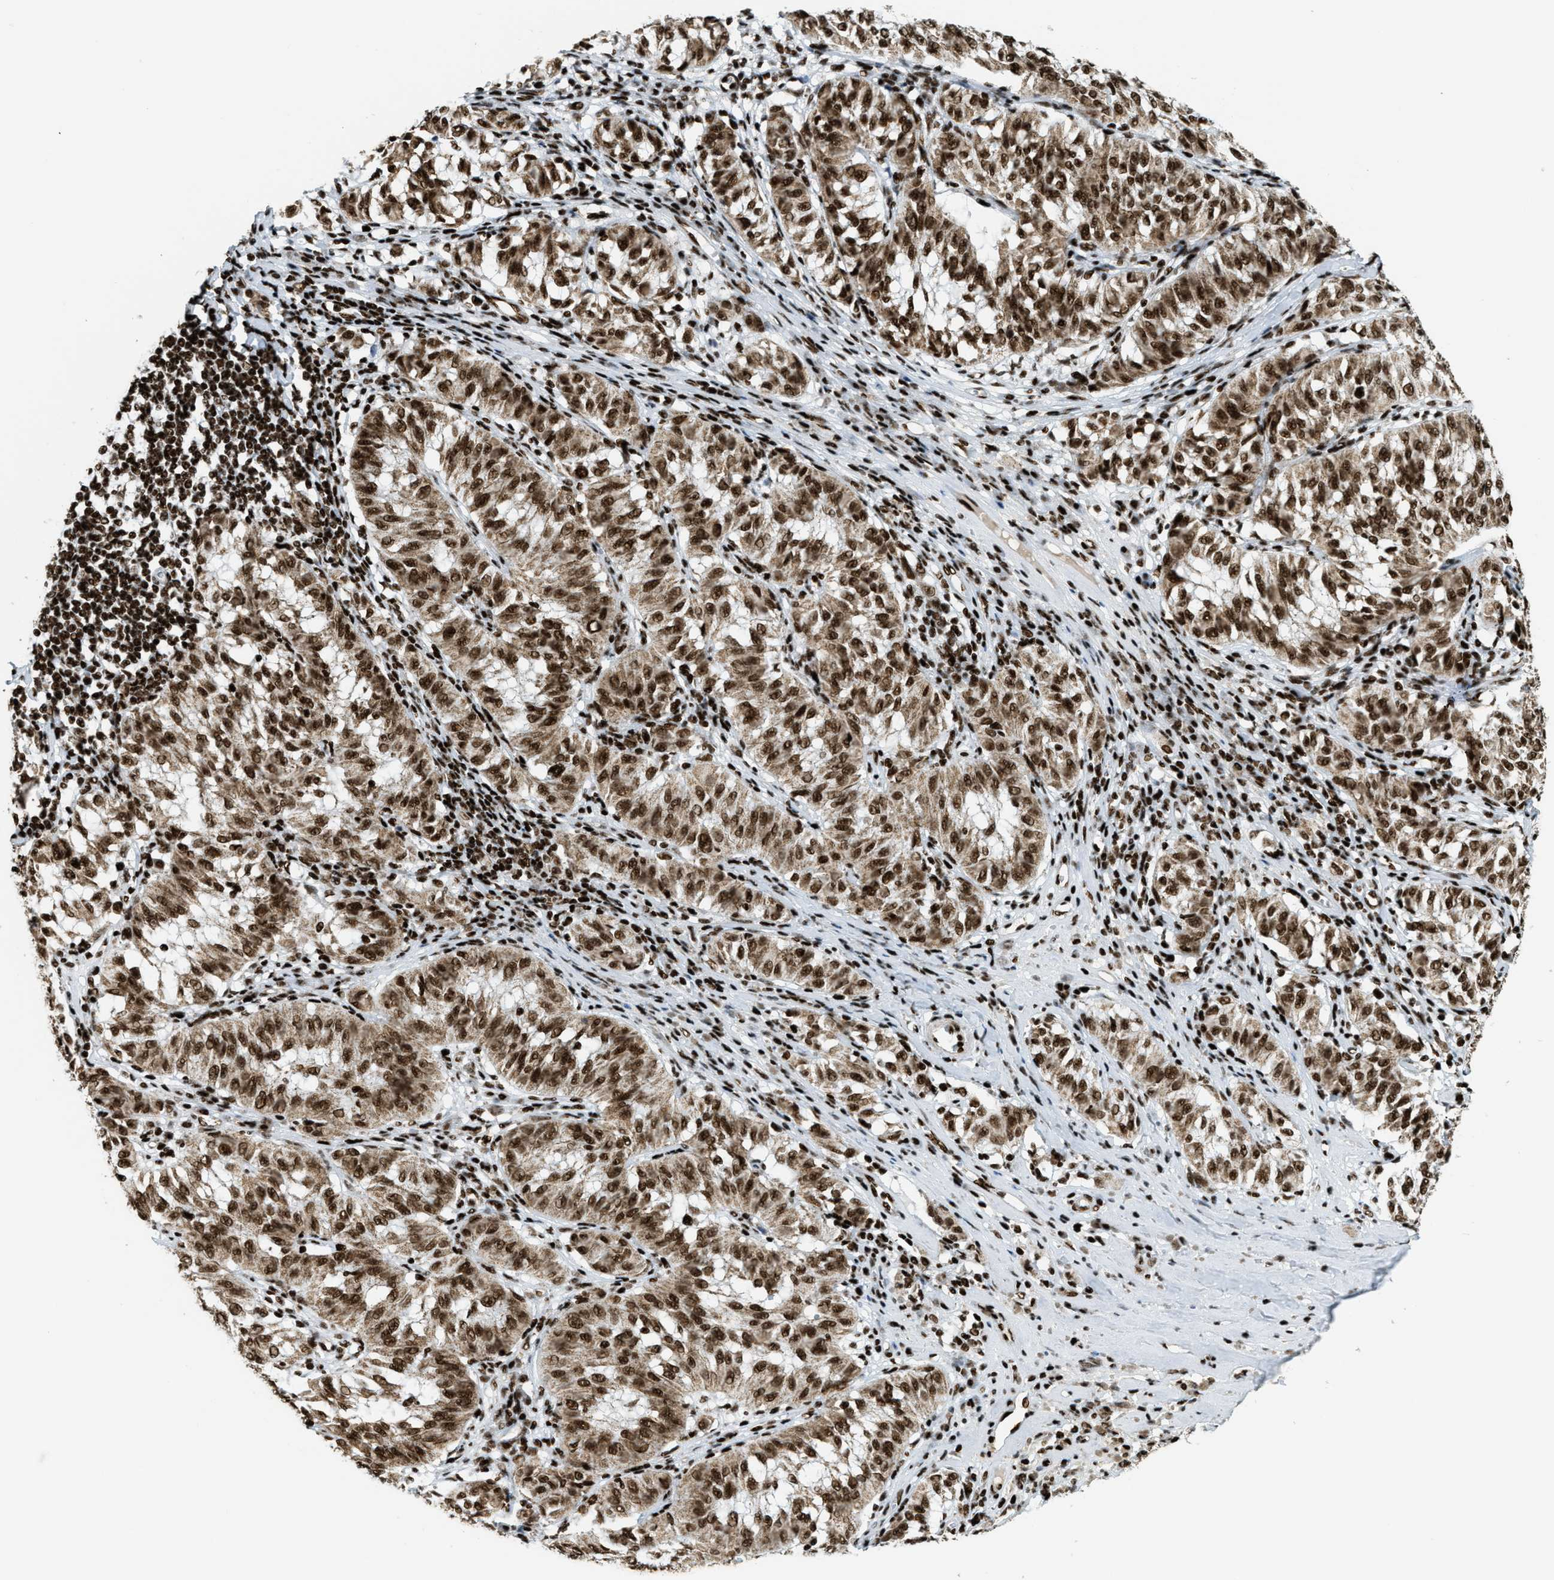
{"staining": {"intensity": "strong", "quantity": ">75%", "location": "cytoplasmic/membranous,nuclear"}, "tissue": "melanoma", "cell_type": "Tumor cells", "image_type": "cancer", "snomed": [{"axis": "morphology", "description": "Malignant melanoma, NOS"}, {"axis": "topography", "description": "Skin"}], "caption": "Melanoma stained with a protein marker displays strong staining in tumor cells.", "gene": "GABPB1", "patient": {"sex": "female", "age": 72}}